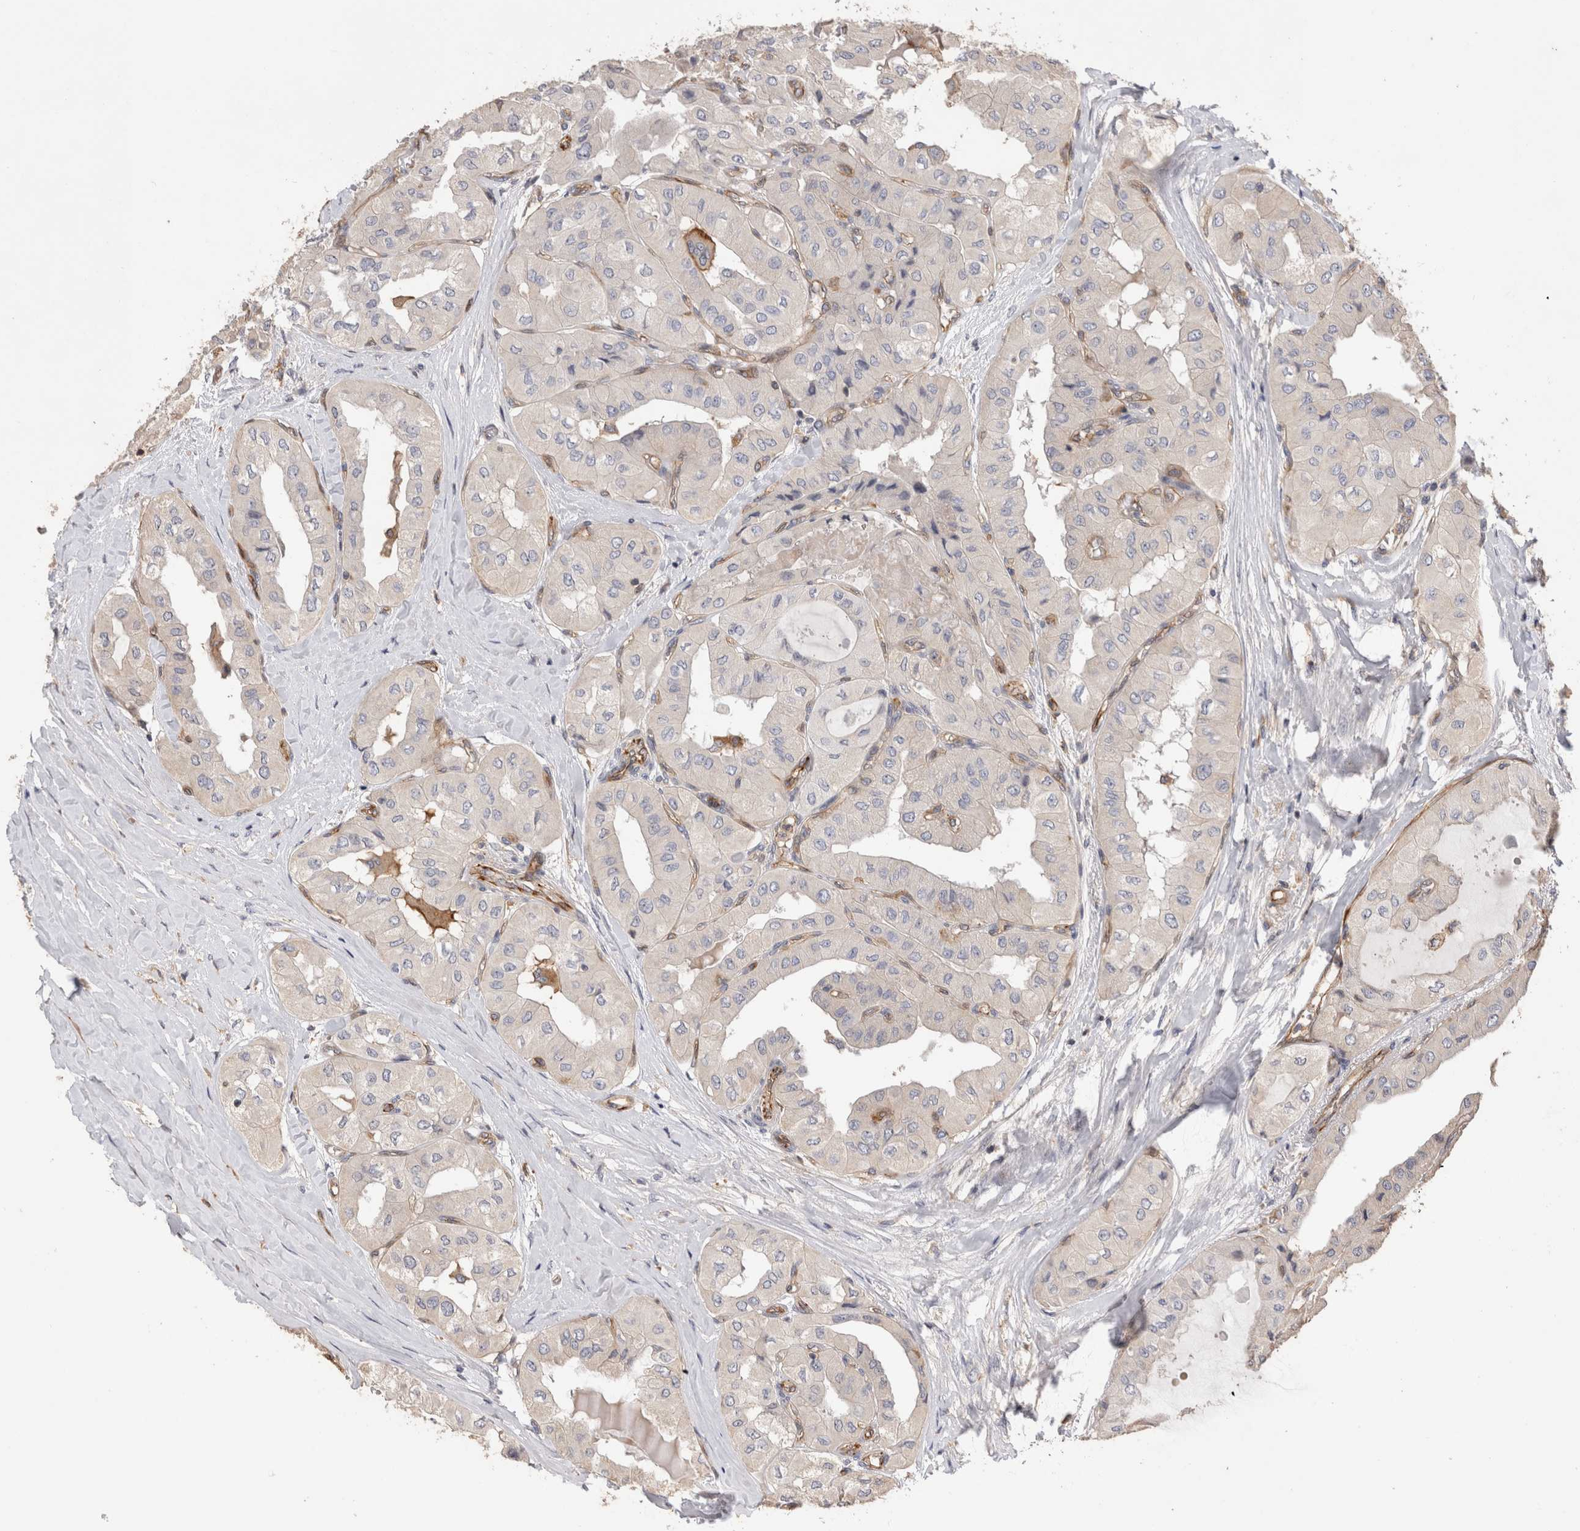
{"staining": {"intensity": "negative", "quantity": "none", "location": "none"}, "tissue": "thyroid cancer", "cell_type": "Tumor cells", "image_type": "cancer", "snomed": [{"axis": "morphology", "description": "Papillary adenocarcinoma, NOS"}, {"axis": "topography", "description": "Thyroid gland"}], "caption": "Tumor cells are negative for protein expression in human thyroid papillary adenocarcinoma. (DAB immunohistochemistry, high magnification).", "gene": "BNIP2", "patient": {"sex": "female", "age": 59}}